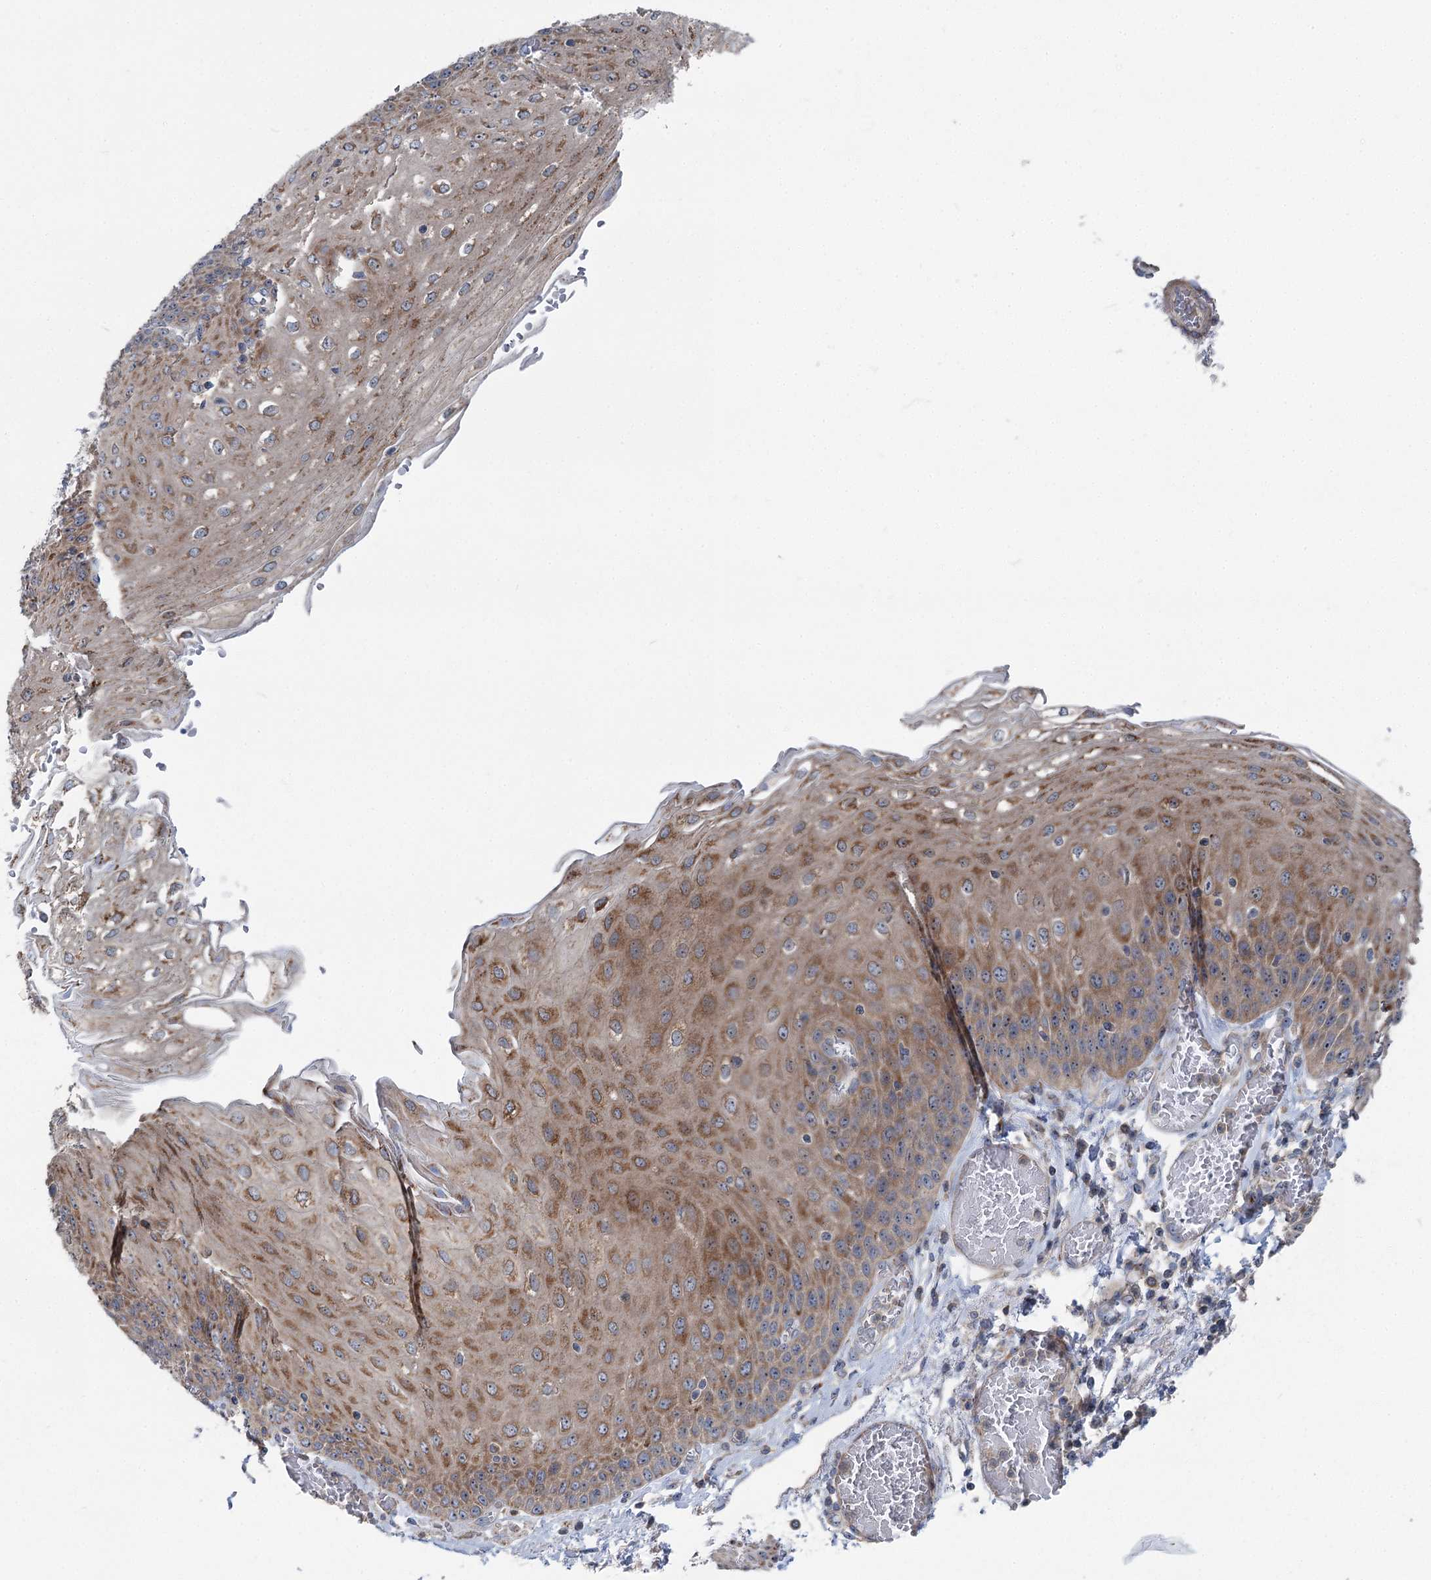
{"staining": {"intensity": "moderate", "quantity": ">75%", "location": "cytoplasmic/membranous"}, "tissue": "esophagus", "cell_type": "Squamous epithelial cells", "image_type": "normal", "snomed": [{"axis": "morphology", "description": "Normal tissue, NOS"}, {"axis": "topography", "description": "Esophagus"}], "caption": "Immunohistochemistry histopathology image of normal esophagus: esophagus stained using immunohistochemistry (IHC) shows medium levels of moderate protein expression localized specifically in the cytoplasmic/membranous of squamous epithelial cells, appearing as a cytoplasmic/membranous brown color.", "gene": "MARK2", "patient": {"sex": "male", "age": 81}}